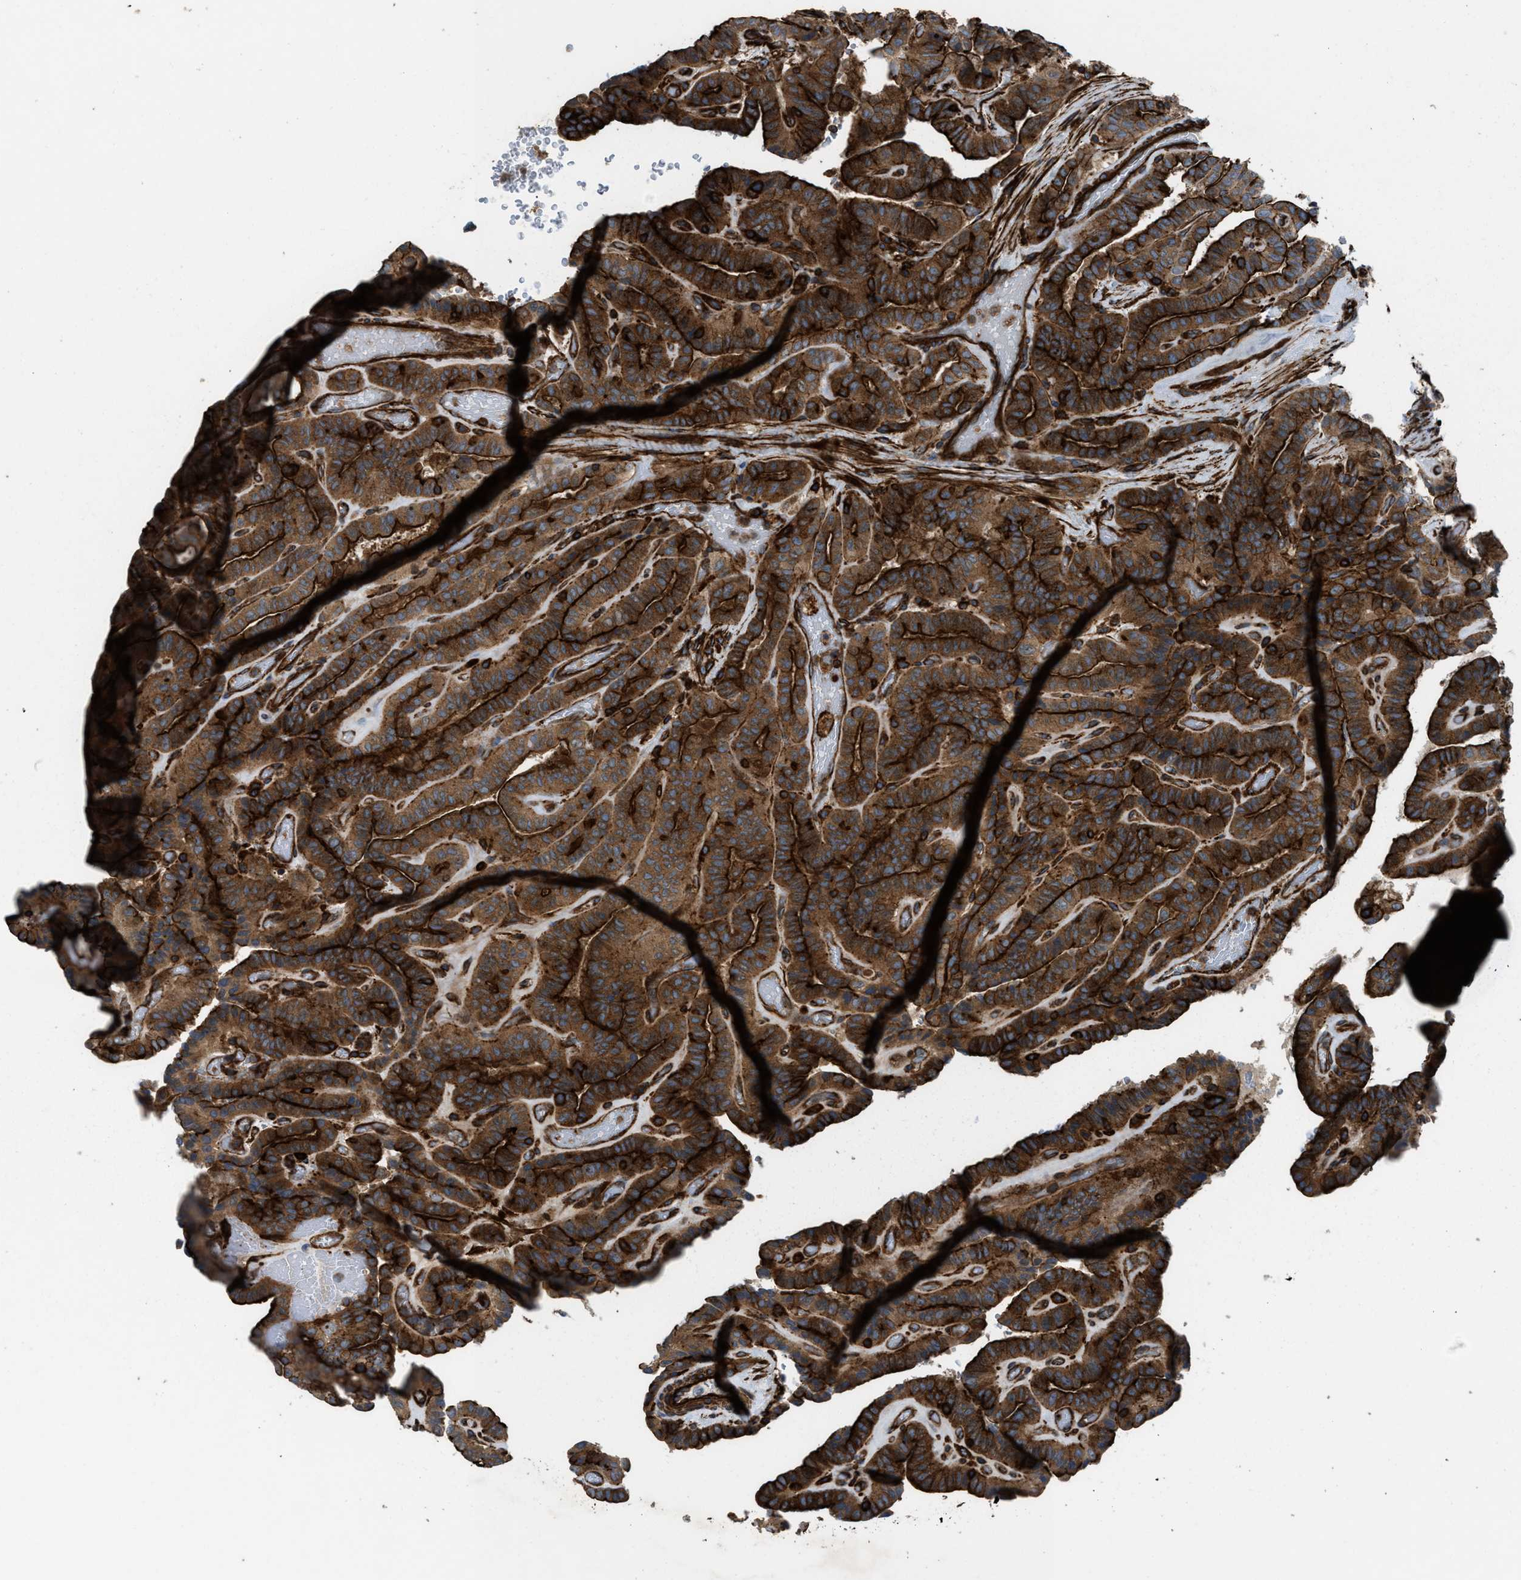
{"staining": {"intensity": "strong", "quantity": ">75%", "location": "cytoplasmic/membranous"}, "tissue": "thyroid cancer", "cell_type": "Tumor cells", "image_type": "cancer", "snomed": [{"axis": "morphology", "description": "Papillary adenocarcinoma, NOS"}, {"axis": "topography", "description": "Thyroid gland"}], "caption": "A histopathology image of human papillary adenocarcinoma (thyroid) stained for a protein reveals strong cytoplasmic/membranous brown staining in tumor cells.", "gene": "EGLN1", "patient": {"sex": "male", "age": 77}}